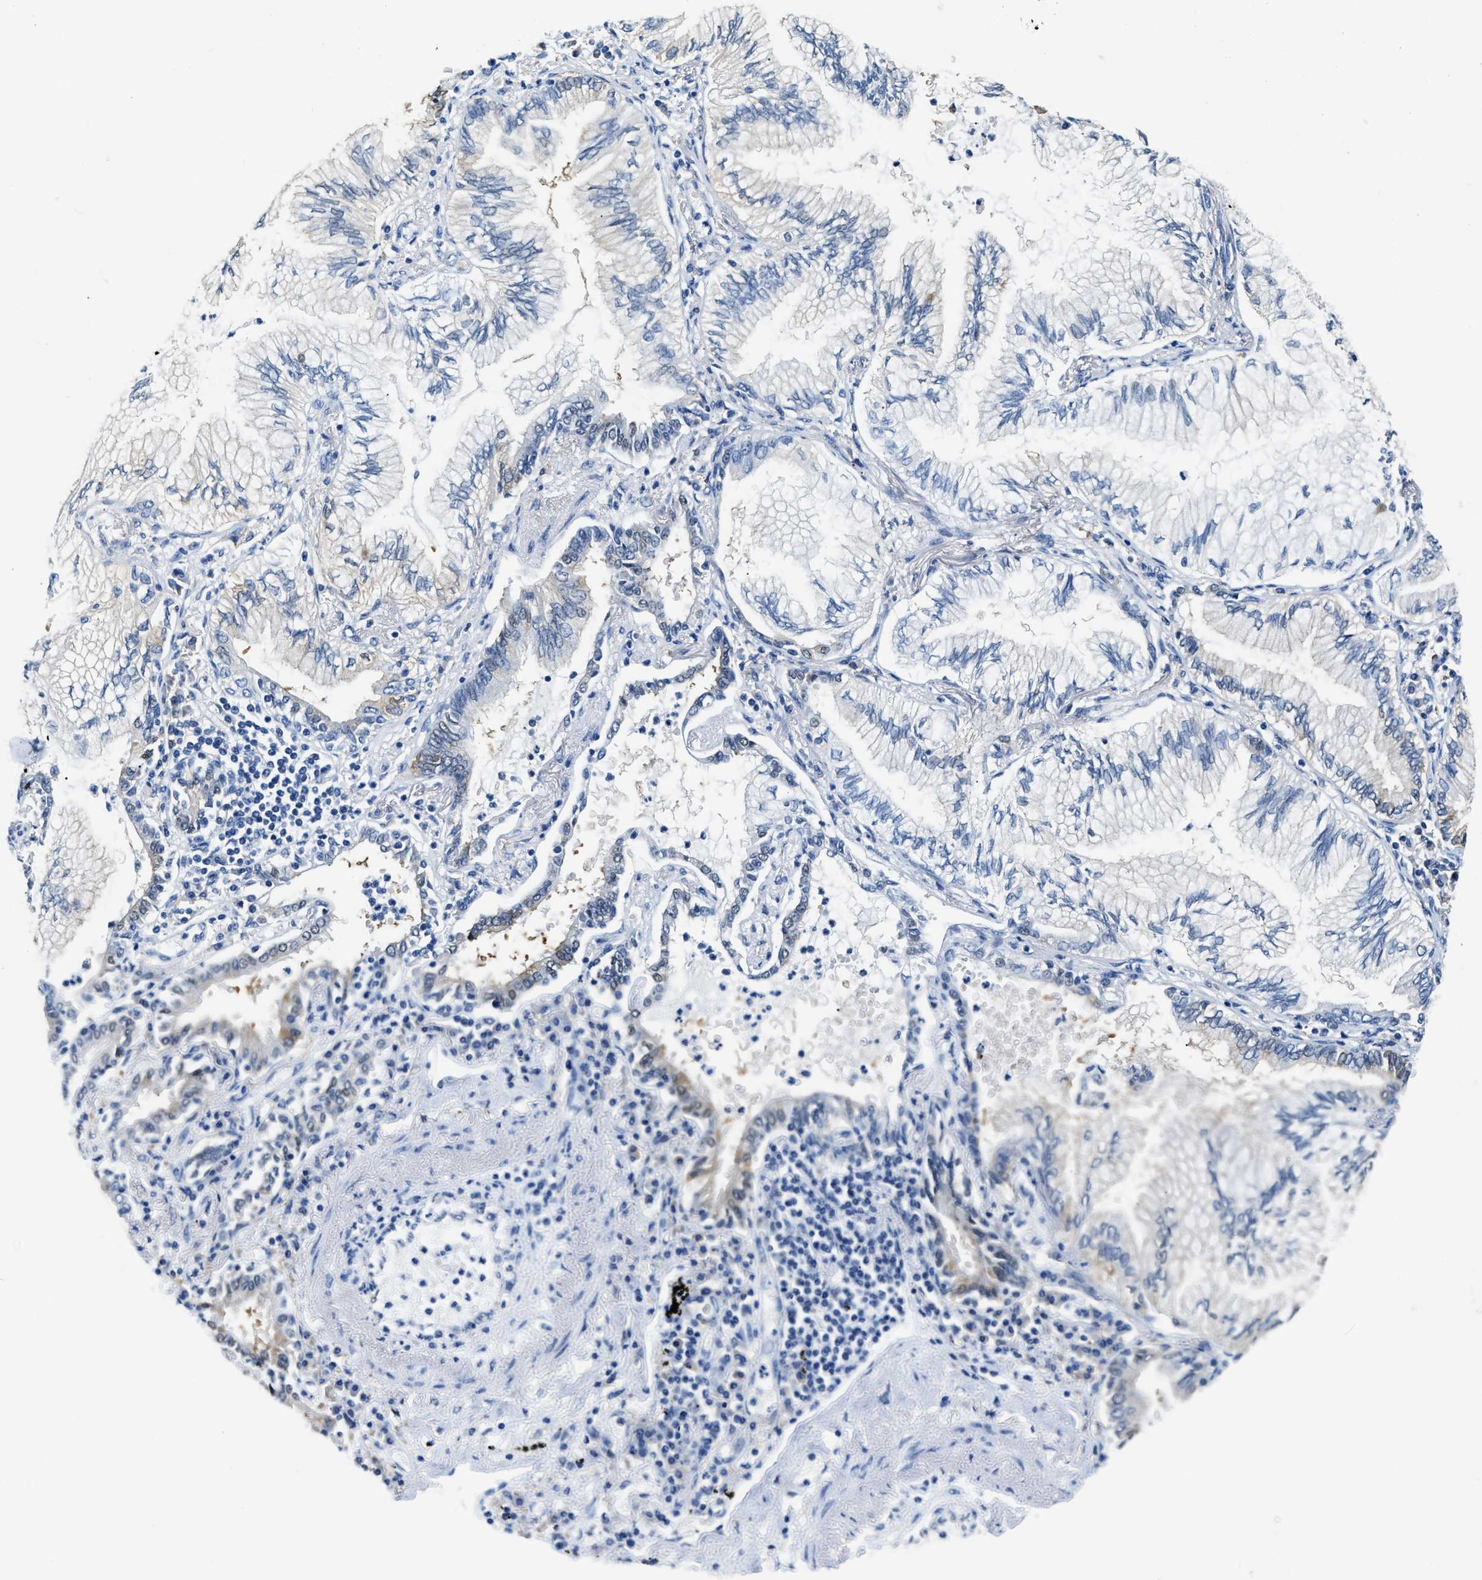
{"staining": {"intensity": "weak", "quantity": "<25%", "location": "cytoplasmic/membranous"}, "tissue": "lung cancer", "cell_type": "Tumor cells", "image_type": "cancer", "snomed": [{"axis": "morphology", "description": "Normal tissue, NOS"}, {"axis": "morphology", "description": "Adenocarcinoma, NOS"}, {"axis": "topography", "description": "Bronchus"}, {"axis": "topography", "description": "Lung"}], "caption": "This histopathology image is of lung cancer stained with IHC to label a protein in brown with the nuclei are counter-stained blue. There is no expression in tumor cells.", "gene": "ZDHHC13", "patient": {"sex": "female", "age": 70}}